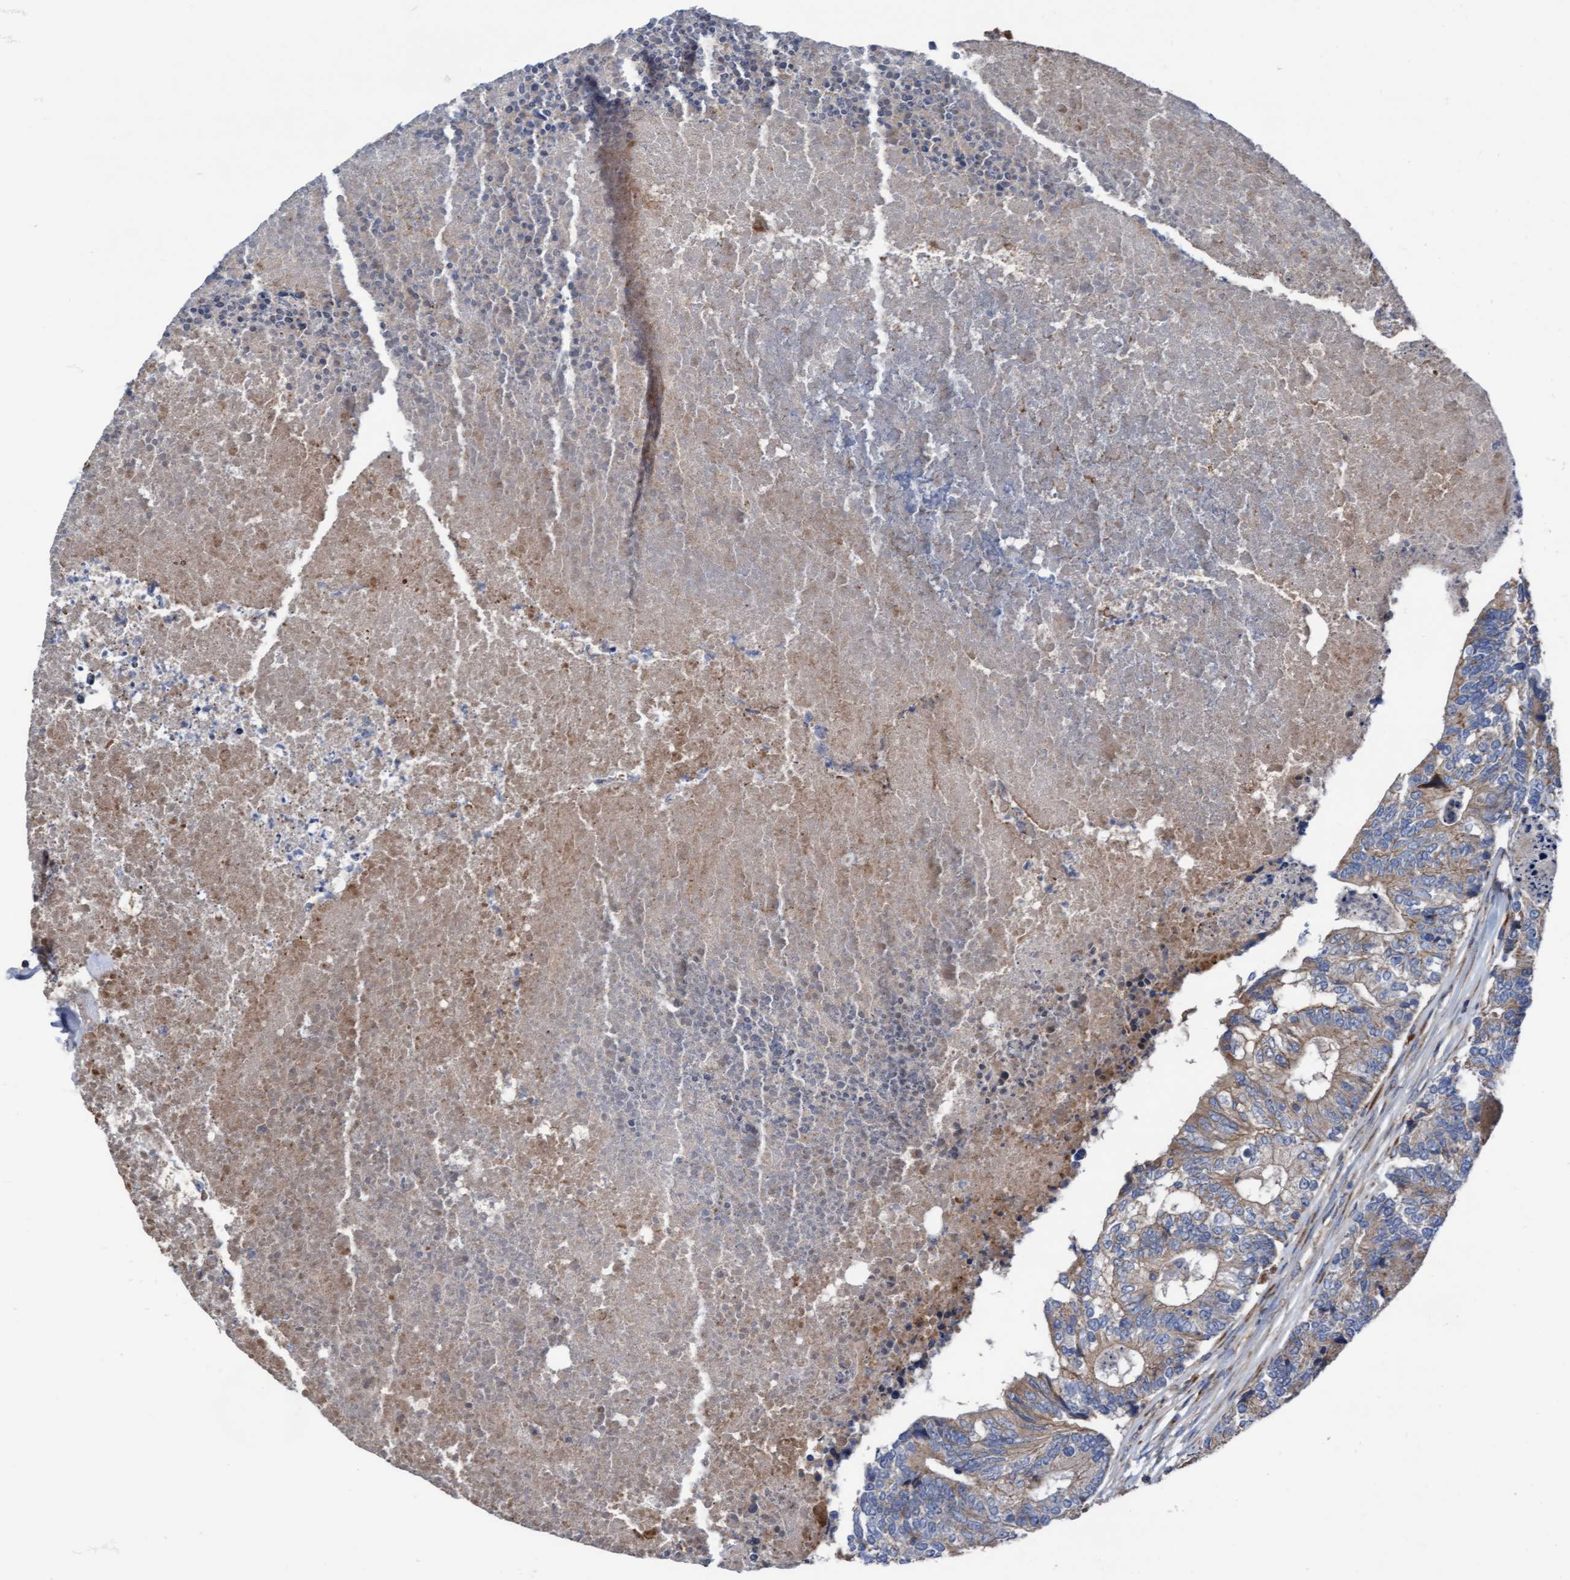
{"staining": {"intensity": "weak", "quantity": ">75%", "location": "cytoplasmic/membranous"}, "tissue": "colorectal cancer", "cell_type": "Tumor cells", "image_type": "cancer", "snomed": [{"axis": "morphology", "description": "Adenocarcinoma, NOS"}, {"axis": "topography", "description": "Colon"}], "caption": "Immunohistochemistry (IHC) staining of adenocarcinoma (colorectal), which reveals low levels of weak cytoplasmic/membranous expression in about >75% of tumor cells indicating weak cytoplasmic/membranous protein staining. The staining was performed using DAB (brown) for protein detection and nuclei were counterstained in hematoxylin (blue).", "gene": "KLHL26", "patient": {"sex": "female", "age": 67}}